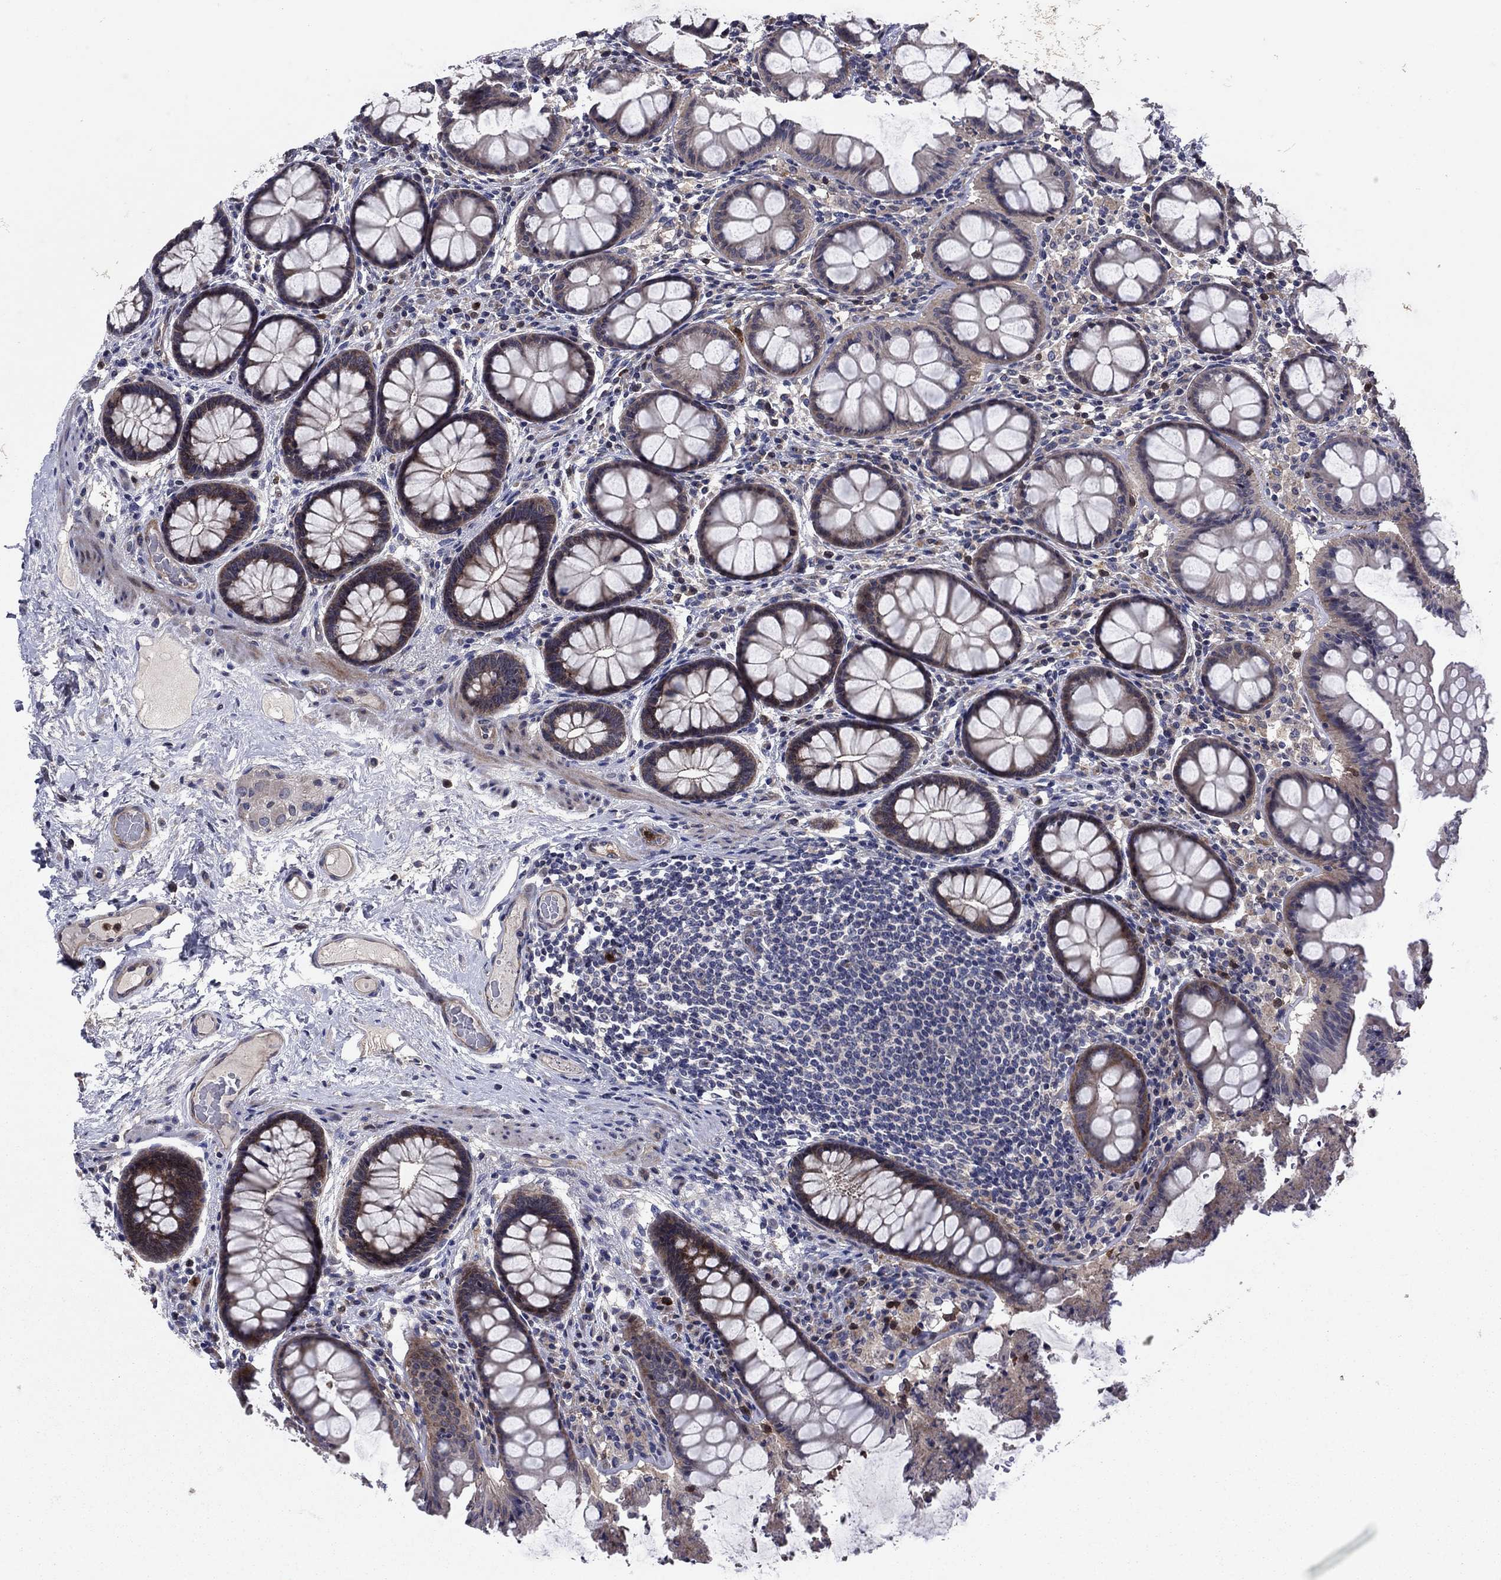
{"staining": {"intensity": "negative", "quantity": "none", "location": "none"}, "tissue": "colon", "cell_type": "Endothelial cells", "image_type": "normal", "snomed": [{"axis": "morphology", "description": "Normal tissue, NOS"}, {"axis": "topography", "description": "Colon"}], "caption": "Endothelial cells show no significant protein staining in benign colon.", "gene": "MSRB1", "patient": {"sex": "female", "age": 65}}